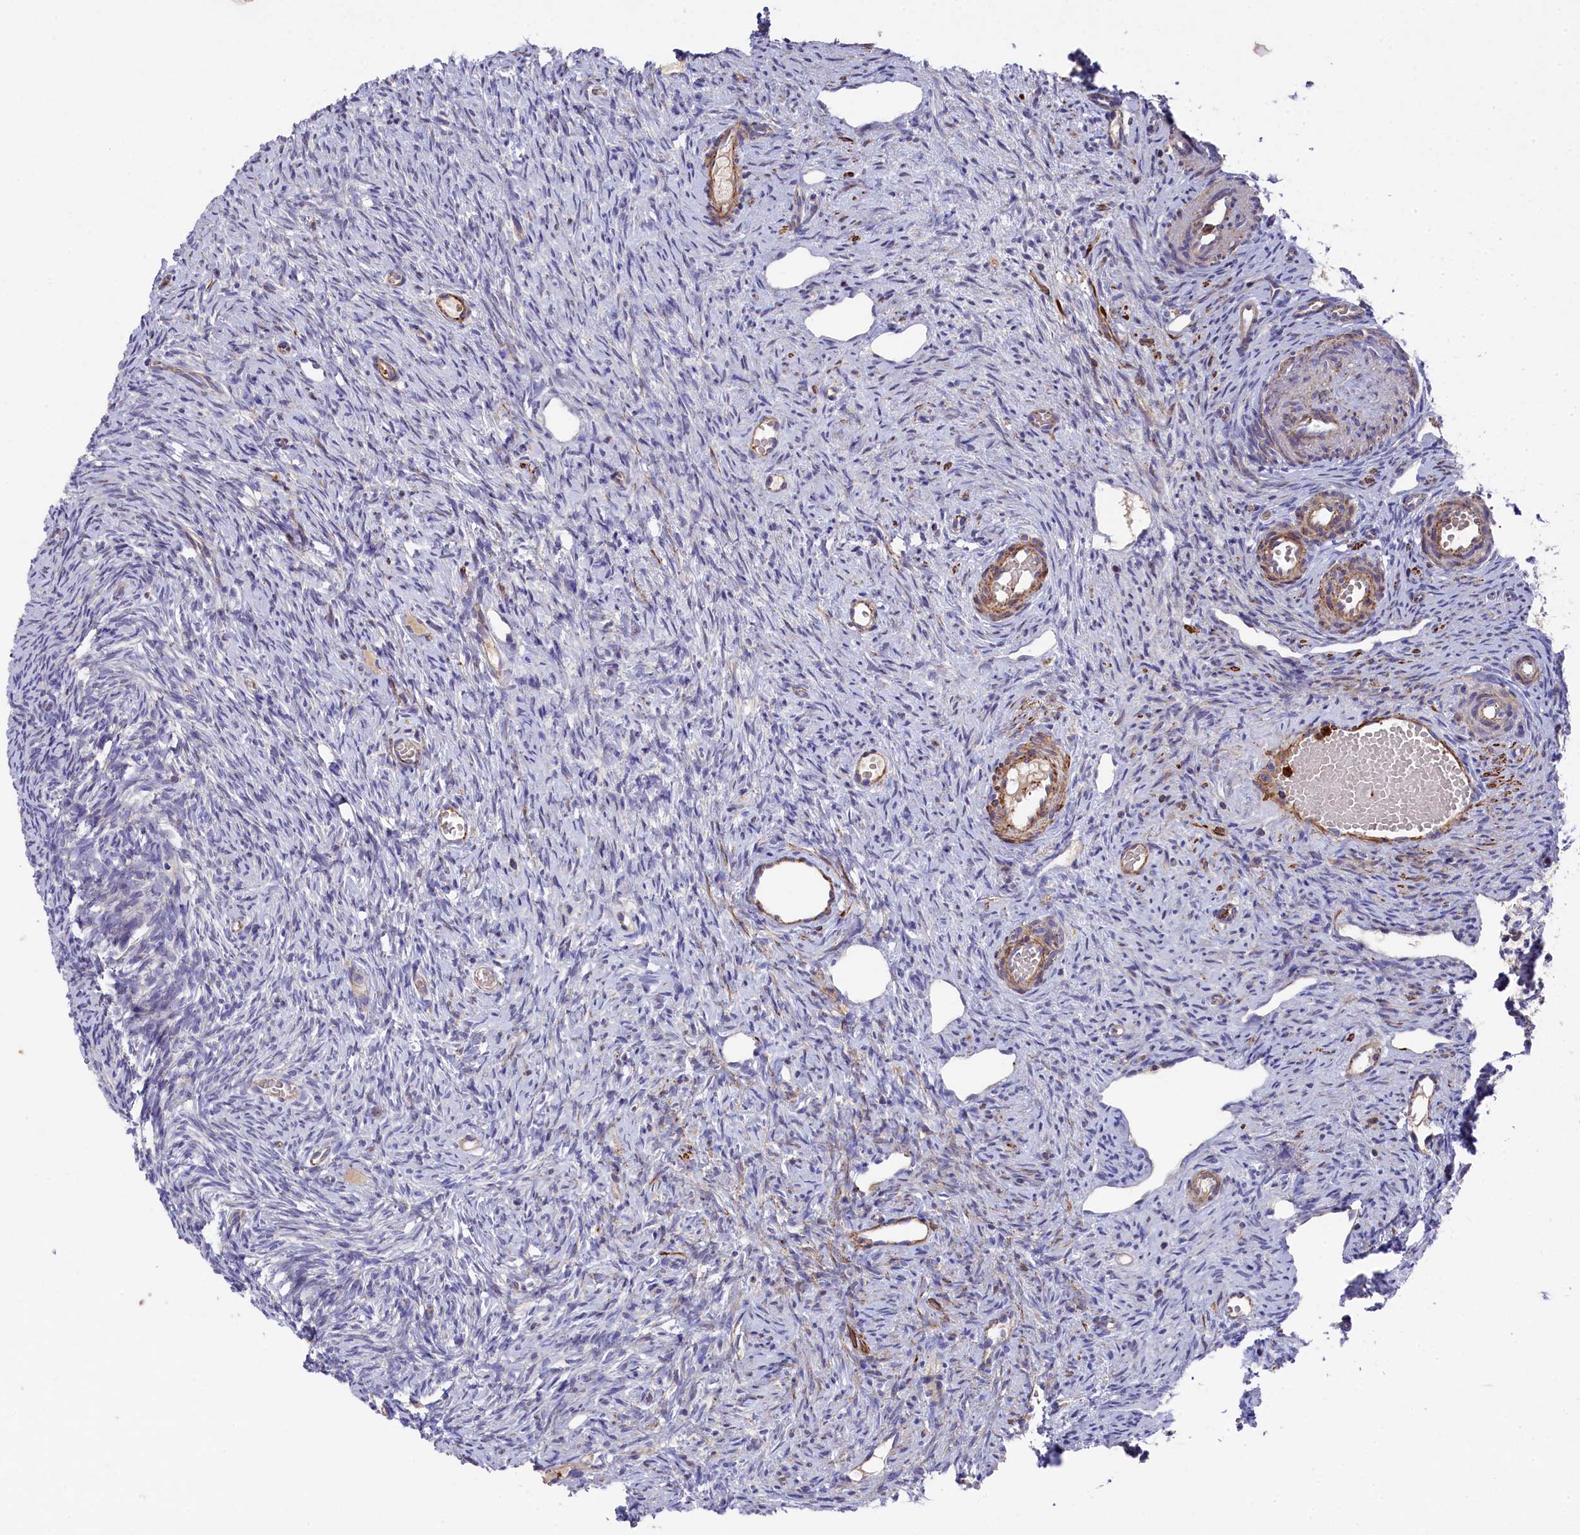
{"staining": {"intensity": "weak", "quantity": "<25%", "location": "cytoplasmic/membranous"}, "tissue": "ovary", "cell_type": "Ovarian stroma cells", "image_type": "normal", "snomed": [{"axis": "morphology", "description": "Normal tissue, NOS"}, {"axis": "topography", "description": "Ovary"}], "caption": "This histopathology image is of normal ovary stained with IHC to label a protein in brown with the nuclei are counter-stained blue. There is no staining in ovarian stroma cells.", "gene": "RAPSN", "patient": {"sex": "female", "age": 51}}